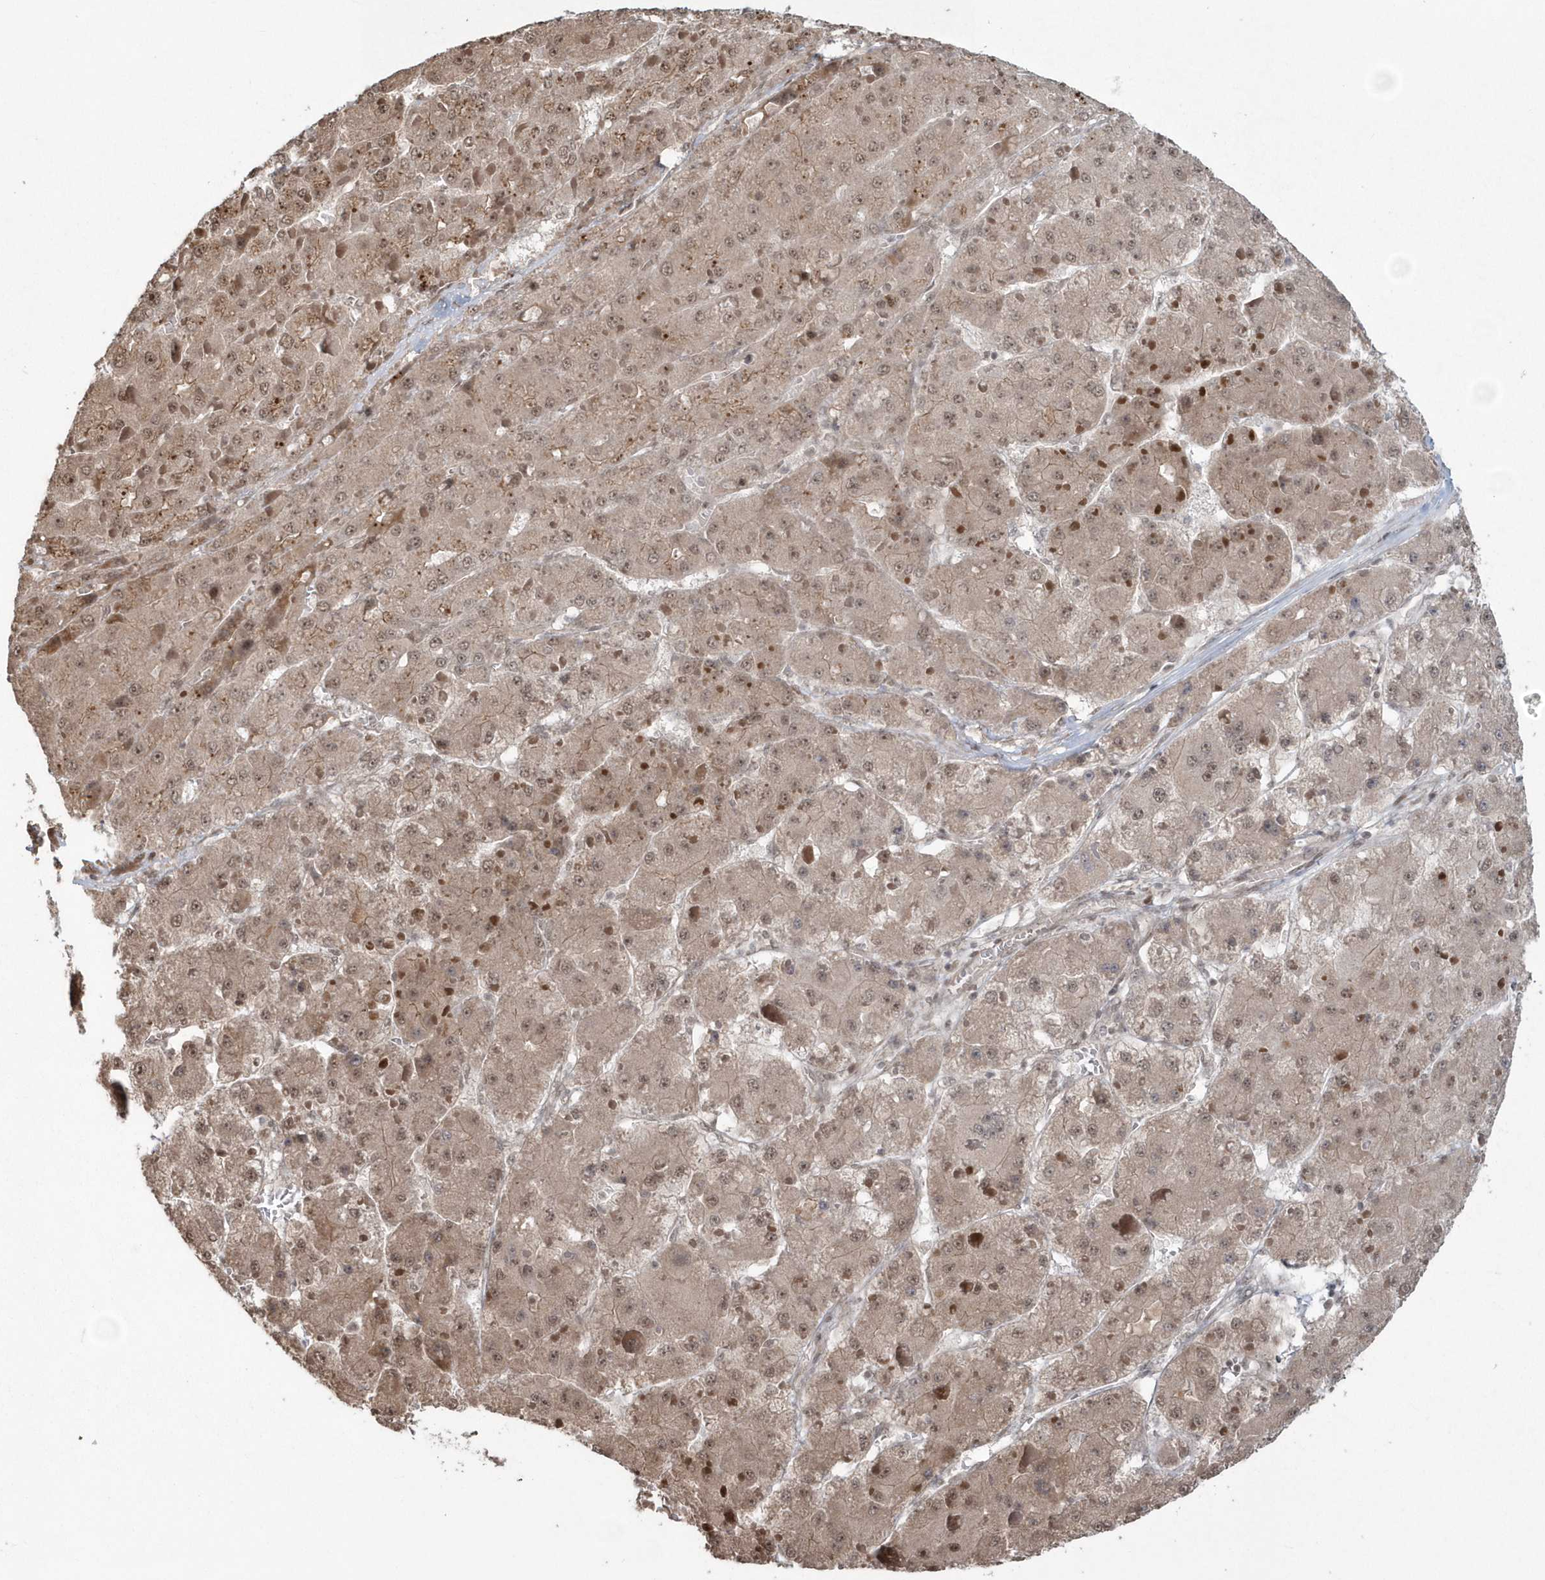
{"staining": {"intensity": "weak", "quantity": ">75%", "location": "nuclear"}, "tissue": "liver cancer", "cell_type": "Tumor cells", "image_type": "cancer", "snomed": [{"axis": "morphology", "description": "Carcinoma, Hepatocellular, NOS"}, {"axis": "topography", "description": "Liver"}], "caption": "A low amount of weak nuclear staining is appreciated in approximately >75% of tumor cells in liver cancer (hepatocellular carcinoma) tissue. Using DAB (3,3'-diaminobenzidine) (brown) and hematoxylin (blue) stains, captured at high magnification using brightfield microscopy.", "gene": "EPB41L4A", "patient": {"sex": "female", "age": 73}}